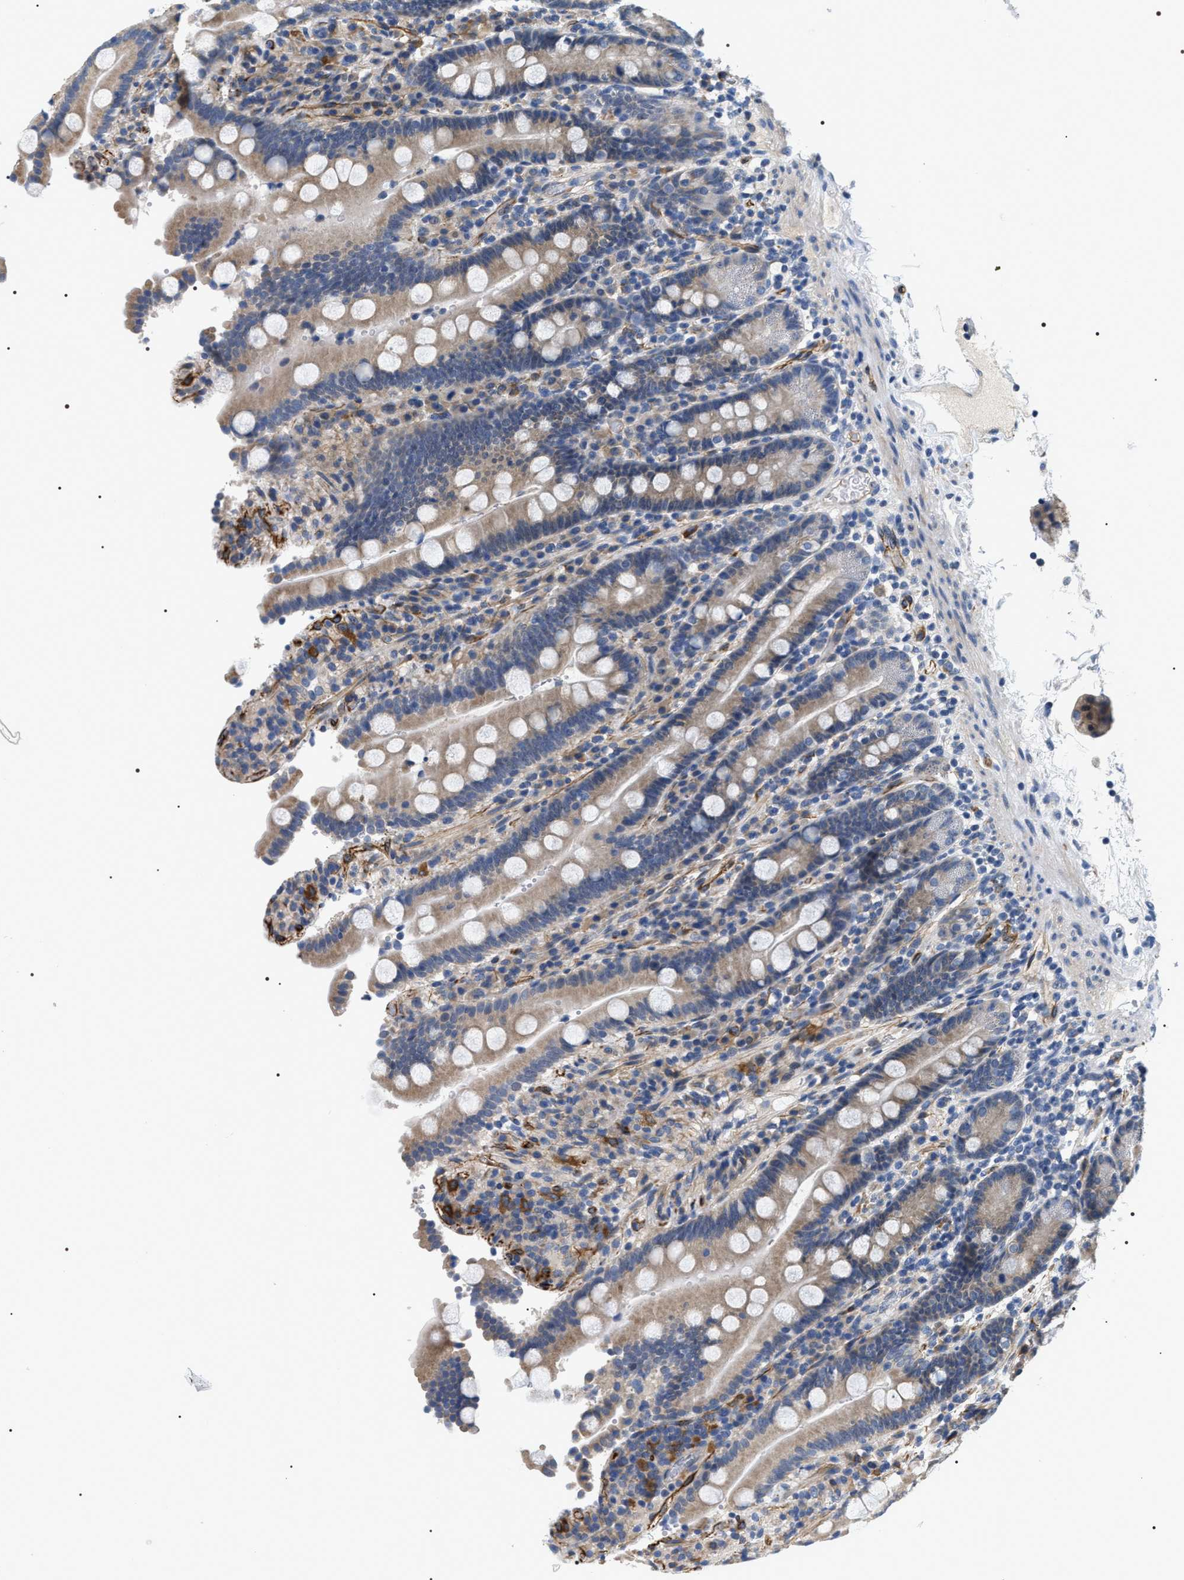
{"staining": {"intensity": "moderate", "quantity": "25%-75%", "location": "cytoplasmic/membranous"}, "tissue": "duodenum", "cell_type": "Glandular cells", "image_type": "normal", "snomed": [{"axis": "morphology", "description": "Normal tissue, NOS"}, {"axis": "topography", "description": "Small intestine, NOS"}], "caption": "This is an image of immunohistochemistry staining of unremarkable duodenum, which shows moderate positivity in the cytoplasmic/membranous of glandular cells.", "gene": "PKD1L1", "patient": {"sex": "female", "age": 71}}